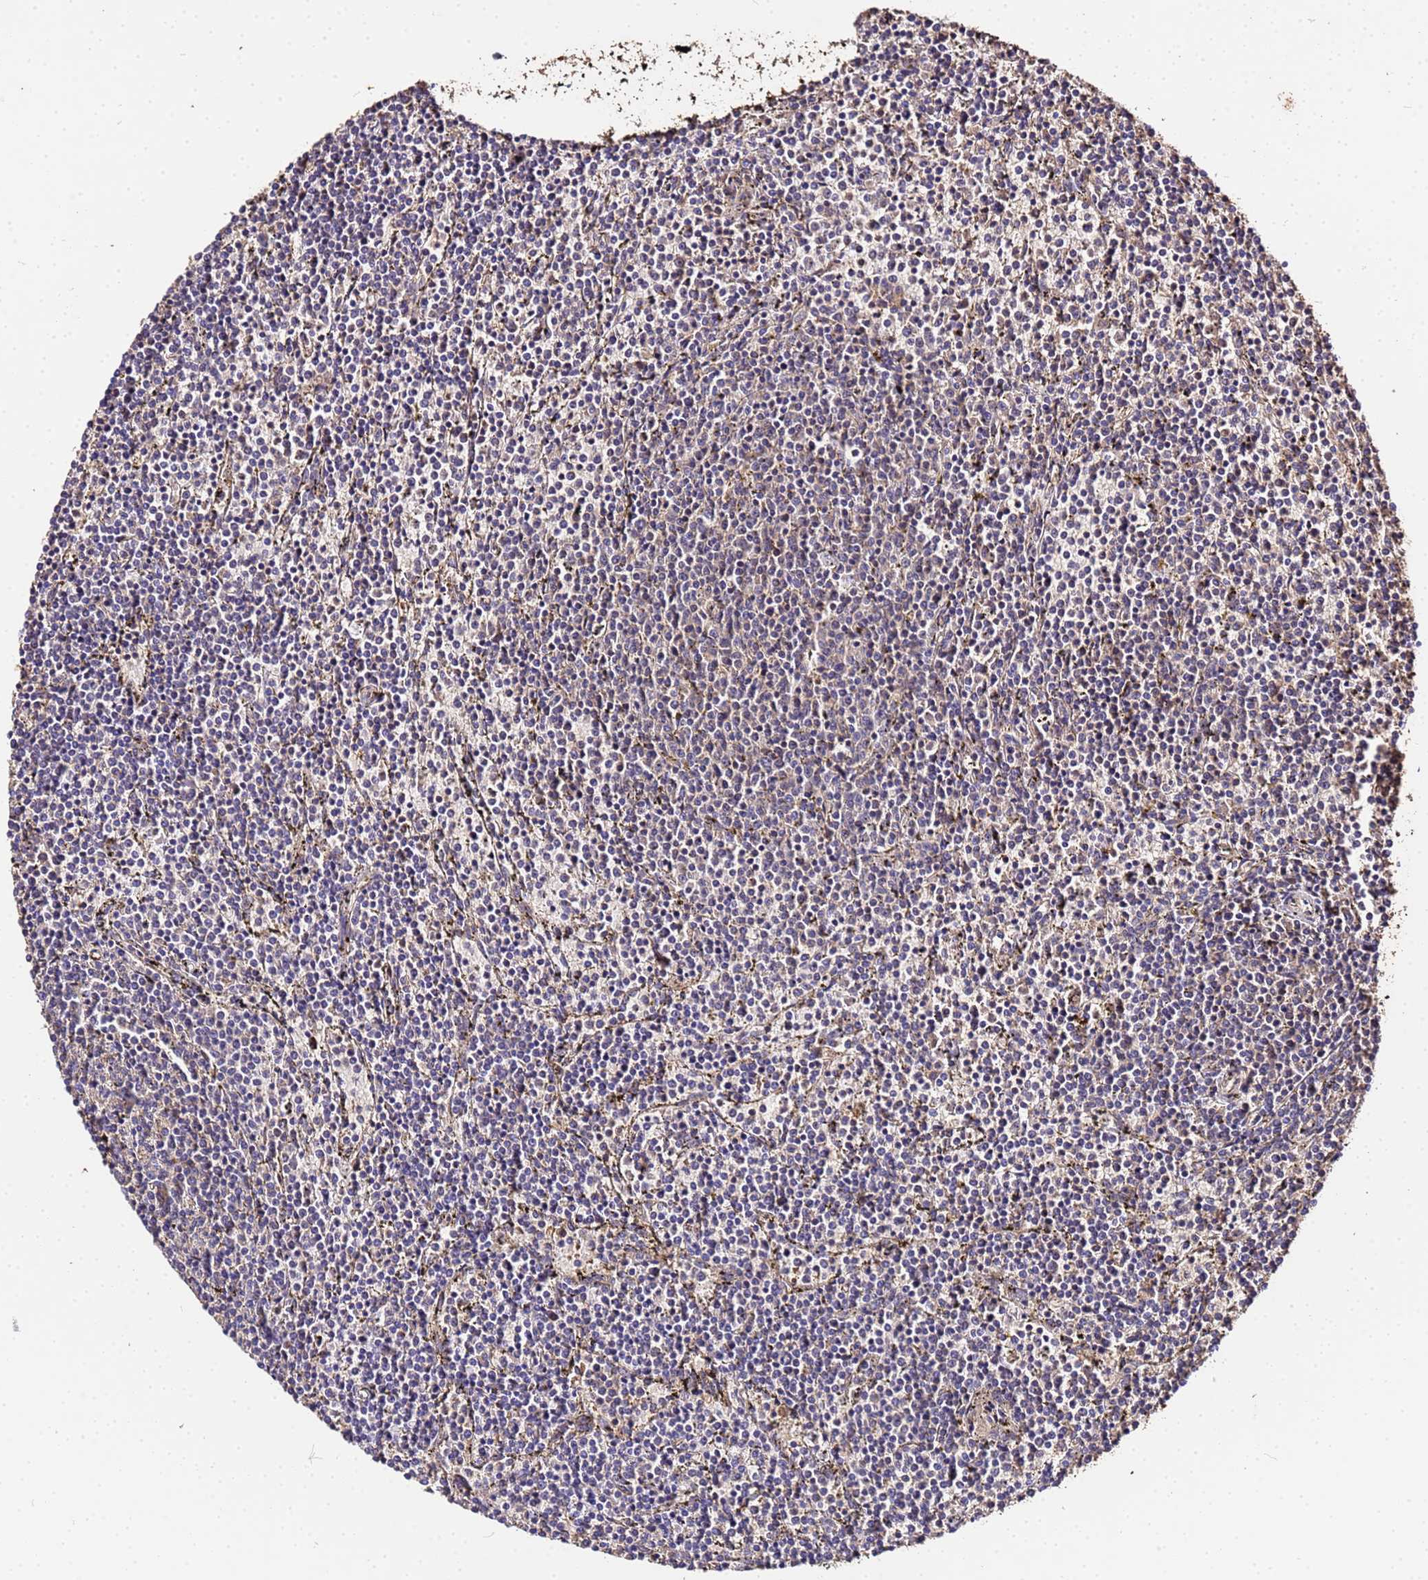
{"staining": {"intensity": "weak", "quantity": "25%-75%", "location": "cytoplasmic/membranous"}, "tissue": "lymphoma", "cell_type": "Tumor cells", "image_type": "cancer", "snomed": [{"axis": "morphology", "description": "Malignant lymphoma, non-Hodgkin's type, Low grade"}, {"axis": "topography", "description": "Spleen"}], "caption": "Lymphoma stained for a protein exhibits weak cytoplasmic/membranous positivity in tumor cells. The staining is performed using DAB brown chromogen to label protein expression. The nuclei are counter-stained blue using hematoxylin.", "gene": "MTERF1", "patient": {"sex": "female", "age": 50}}